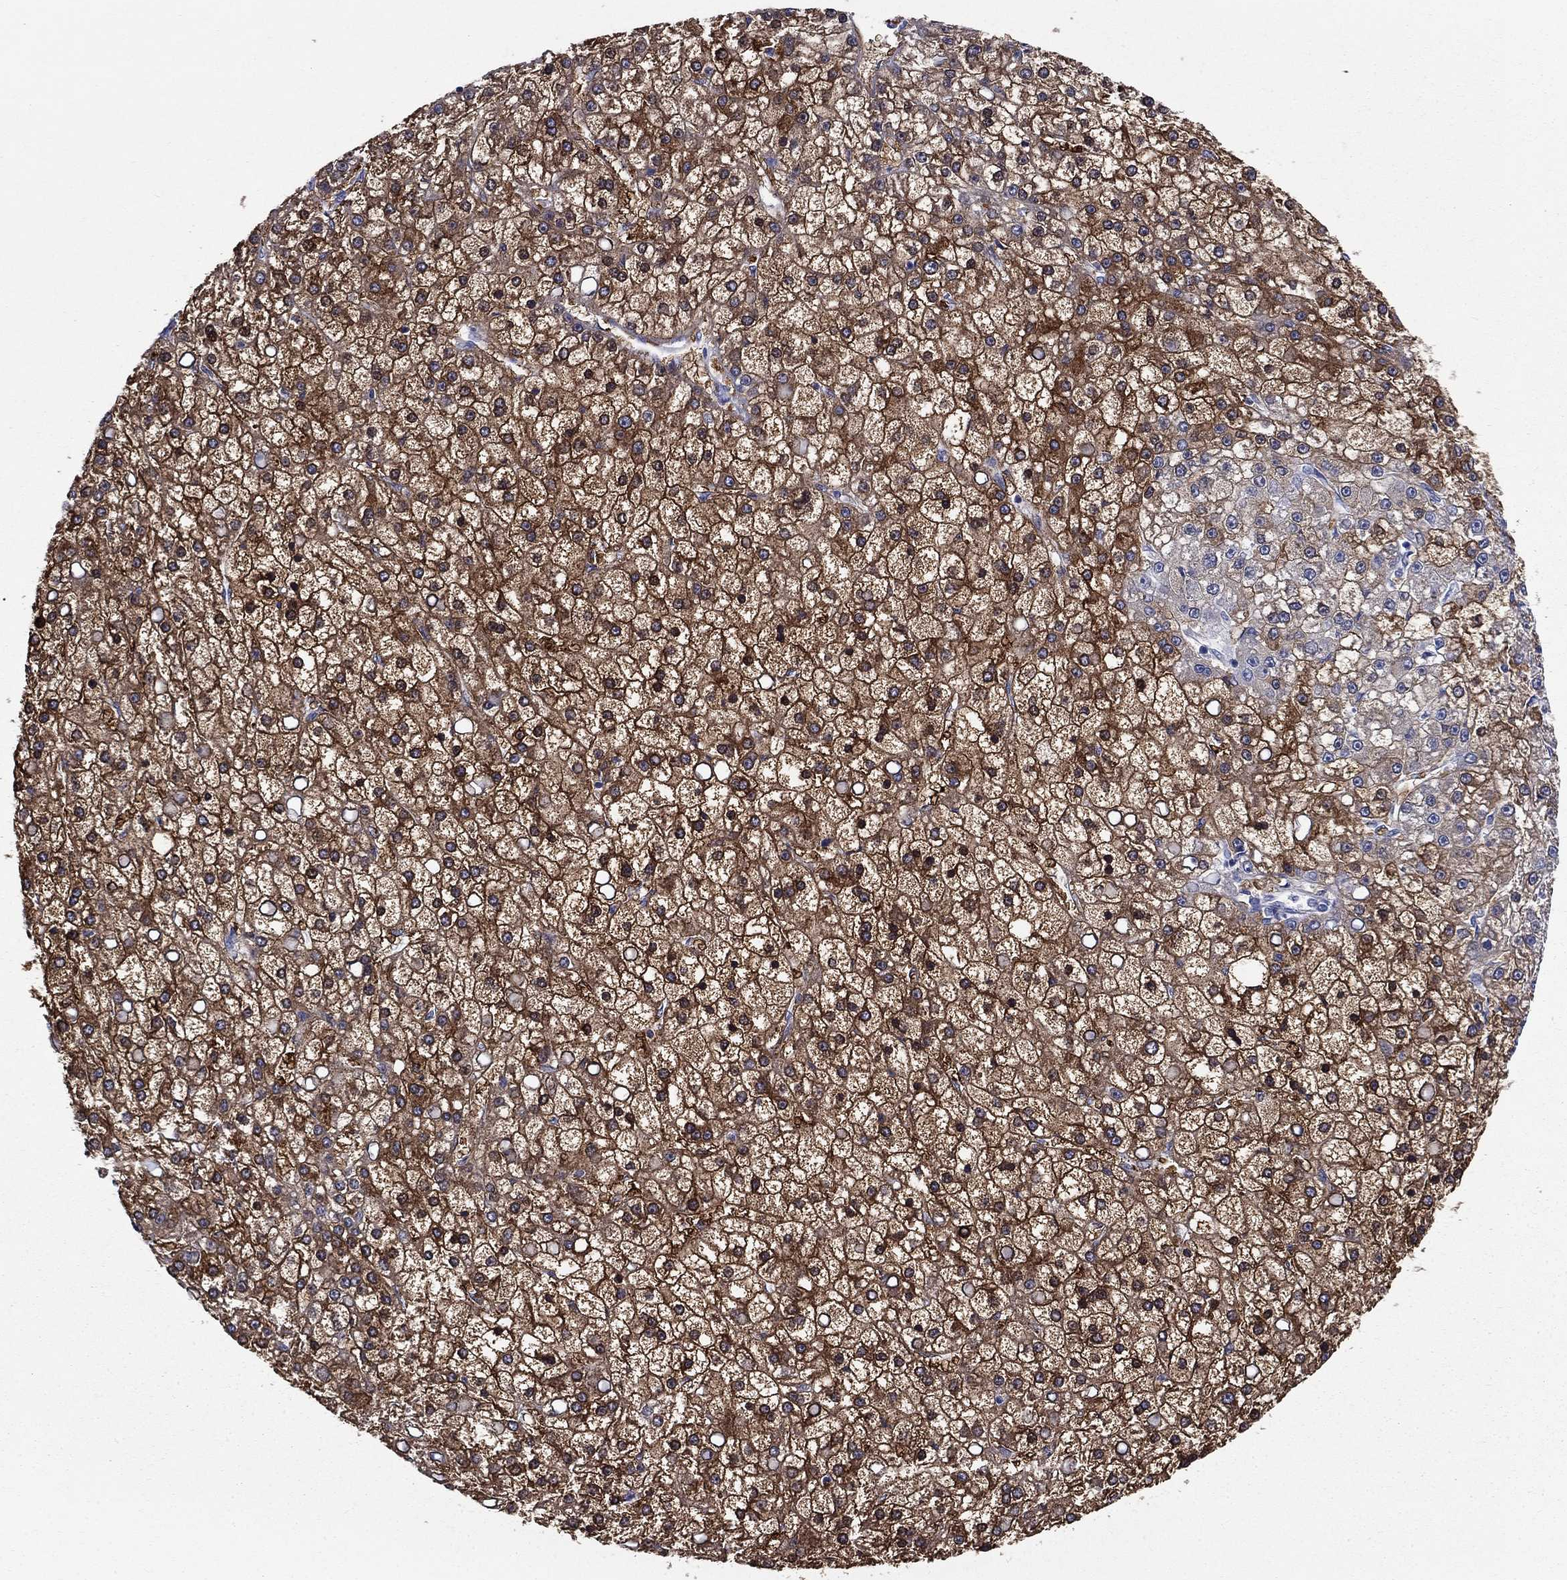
{"staining": {"intensity": "strong", "quantity": ">75%", "location": "cytoplasmic/membranous"}, "tissue": "liver cancer", "cell_type": "Tumor cells", "image_type": "cancer", "snomed": [{"axis": "morphology", "description": "Carcinoma, Hepatocellular, NOS"}, {"axis": "topography", "description": "Liver"}], "caption": "Liver cancer tissue exhibits strong cytoplasmic/membranous positivity in about >75% of tumor cells", "gene": "UPB1", "patient": {"sex": "male", "age": 67}}